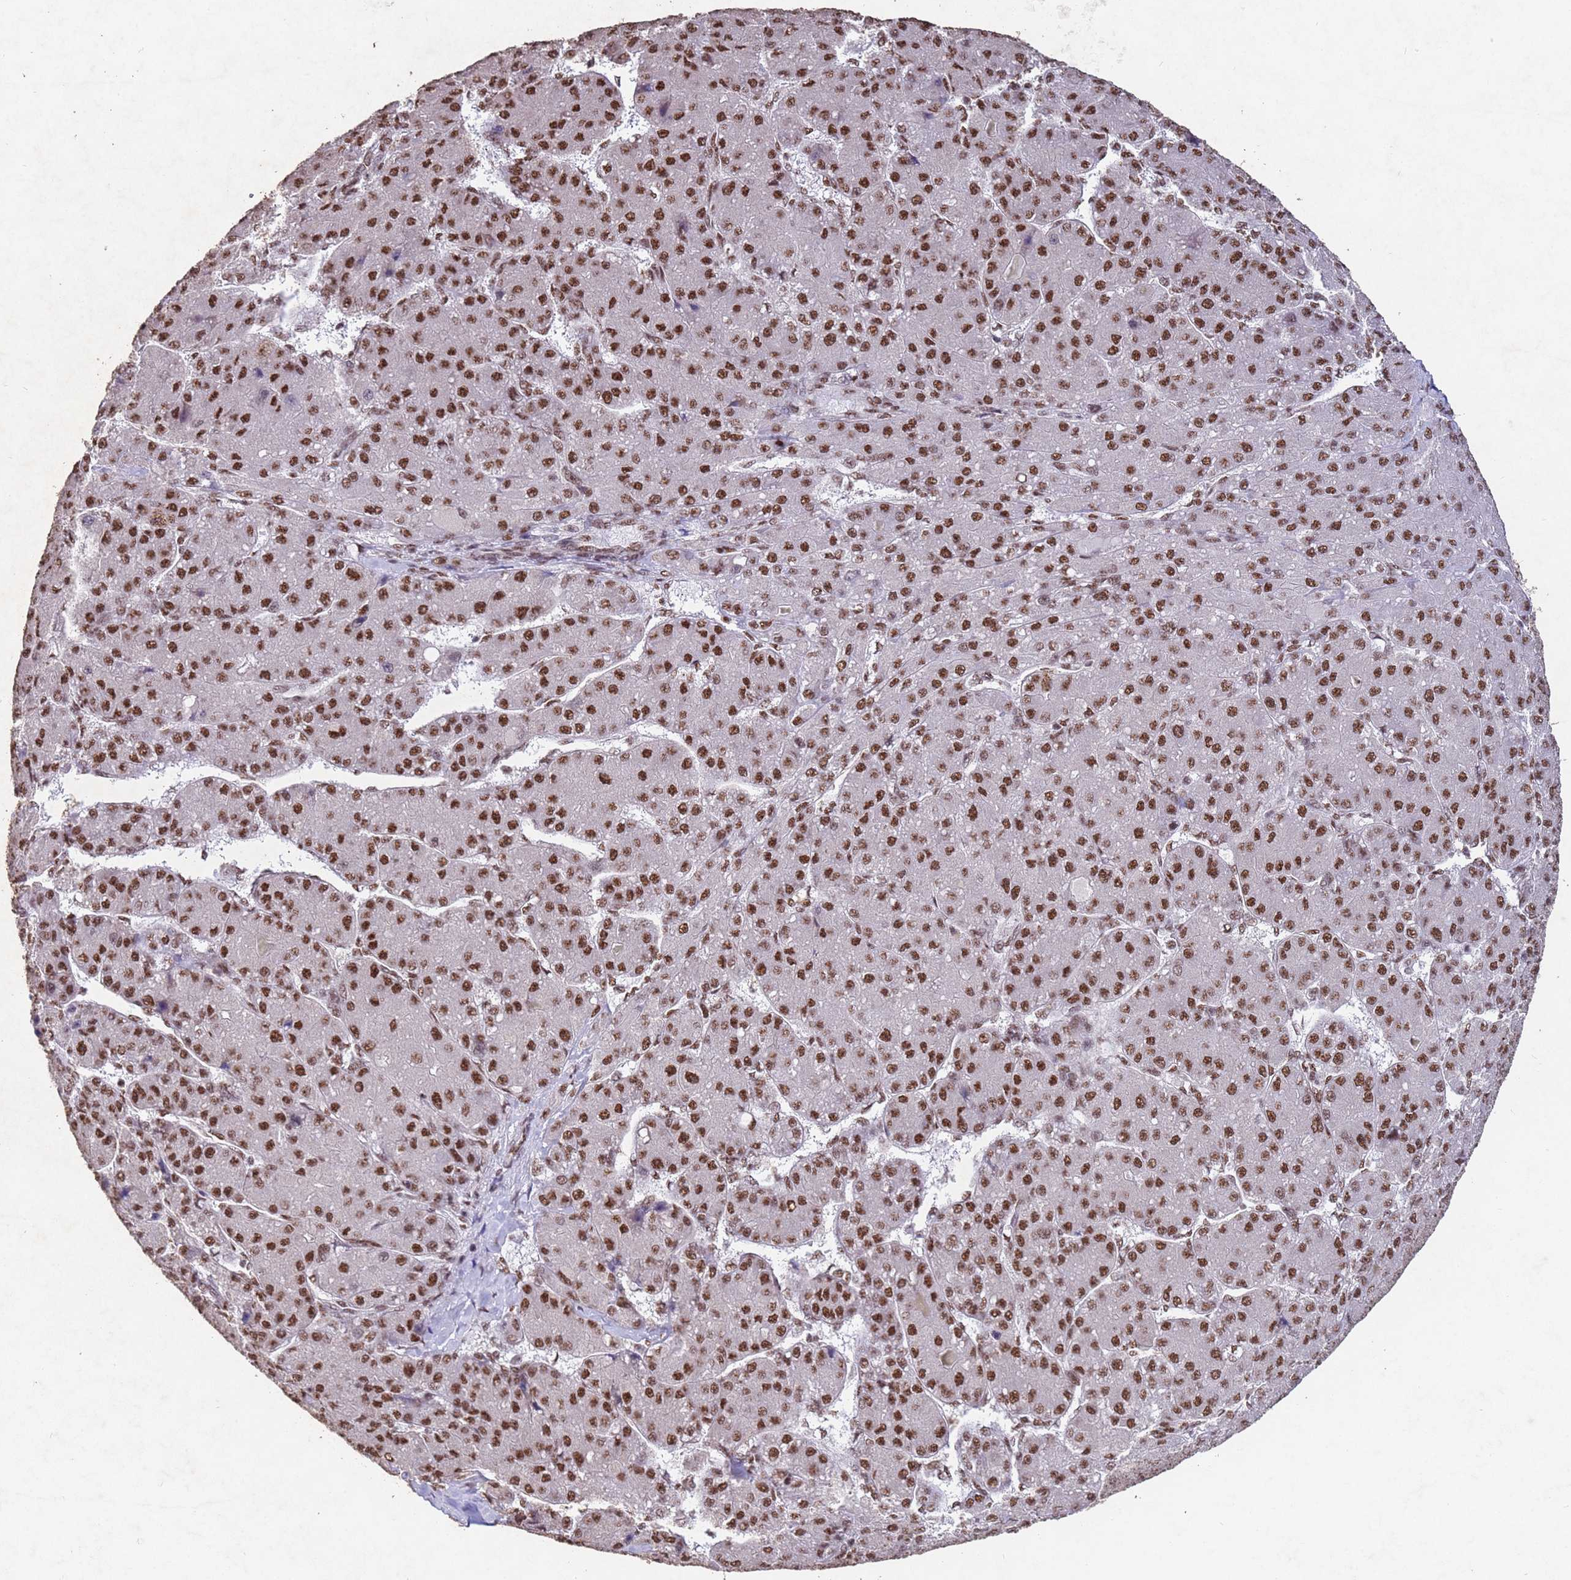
{"staining": {"intensity": "strong", "quantity": ">75%", "location": "nuclear"}, "tissue": "liver cancer", "cell_type": "Tumor cells", "image_type": "cancer", "snomed": [{"axis": "morphology", "description": "Carcinoma, Hepatocellular, NOS"}, {"axis": "topography", "description": "Liver"}], "caption": "Brown immunohistochemical staining in human hepatocellular carcinoma (liver) displays strong nuclear staining in approximately >75% of tumor cells. The staining is performed using DAB (3,3'-diaminobenzidine) brown chromogen to label protein expression. The nuclei are counter-stained blue using hematoxylin.", "gene": "ESF1", "patient": {"sex": "male", "age": 67}}